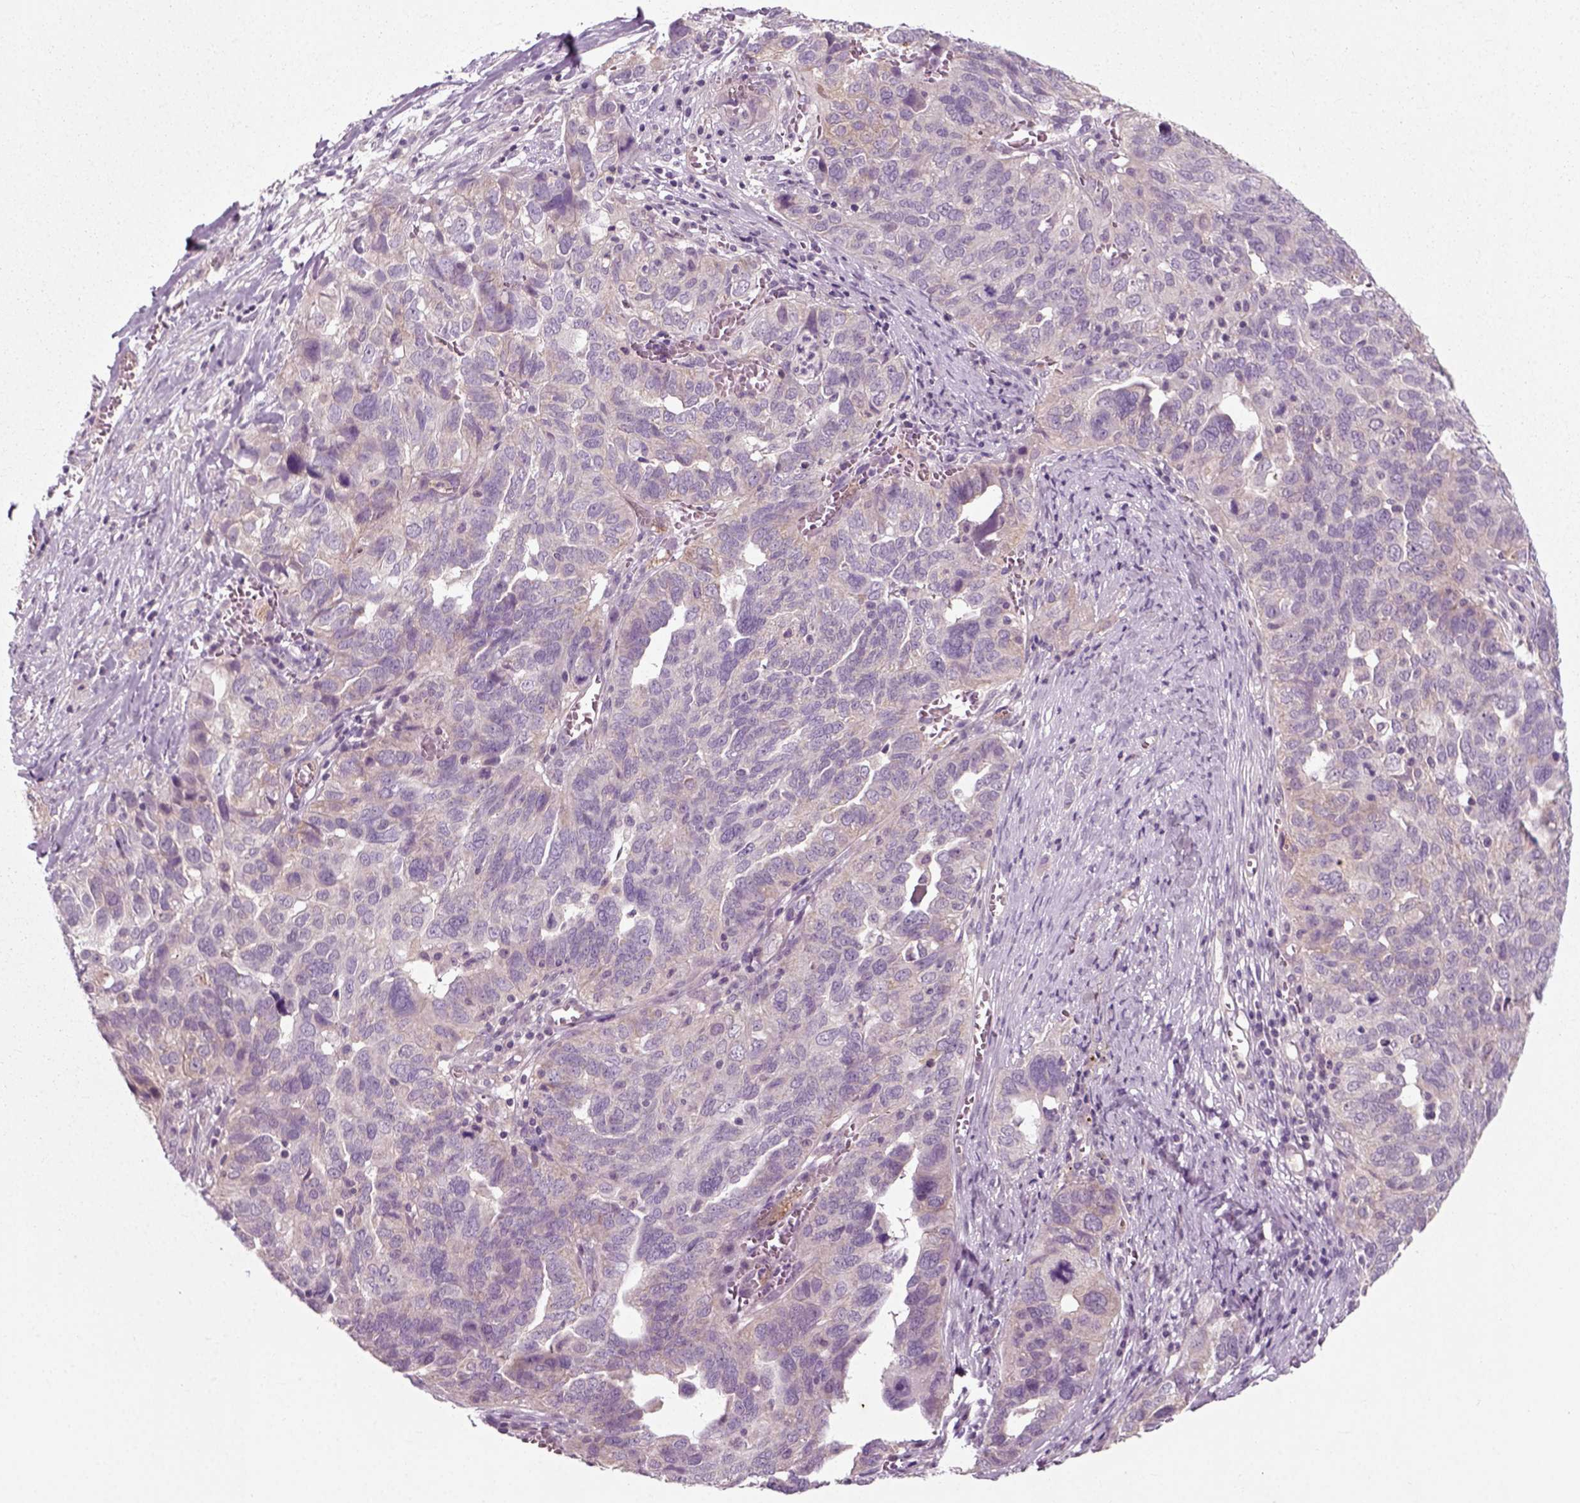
{"staining": {"intensity": "weak", "quantity": "25%-75%", "location": "cytoplasmic/membranous"}, "tissue": "ovarian cancer", "cell_type": "Tumor cells", "image_type": "cancer", "snomed": [{"axis": "morphology", "description": "Carcinoma, endometroid"}, {"axis": "topography", "description": "Soft tissue"}, {"axis": "topography", "description": "Ovary"}], "caption": "Approximately 25%-75% of tumor cells in ovarian cancer (endometroid carcinoma) reveal weak cytoplasmic/membranous protein expression as visualized by brown immunohistochemical staining.", "gene": "RND2", "patient": {"sex": "female", "age": 52}}